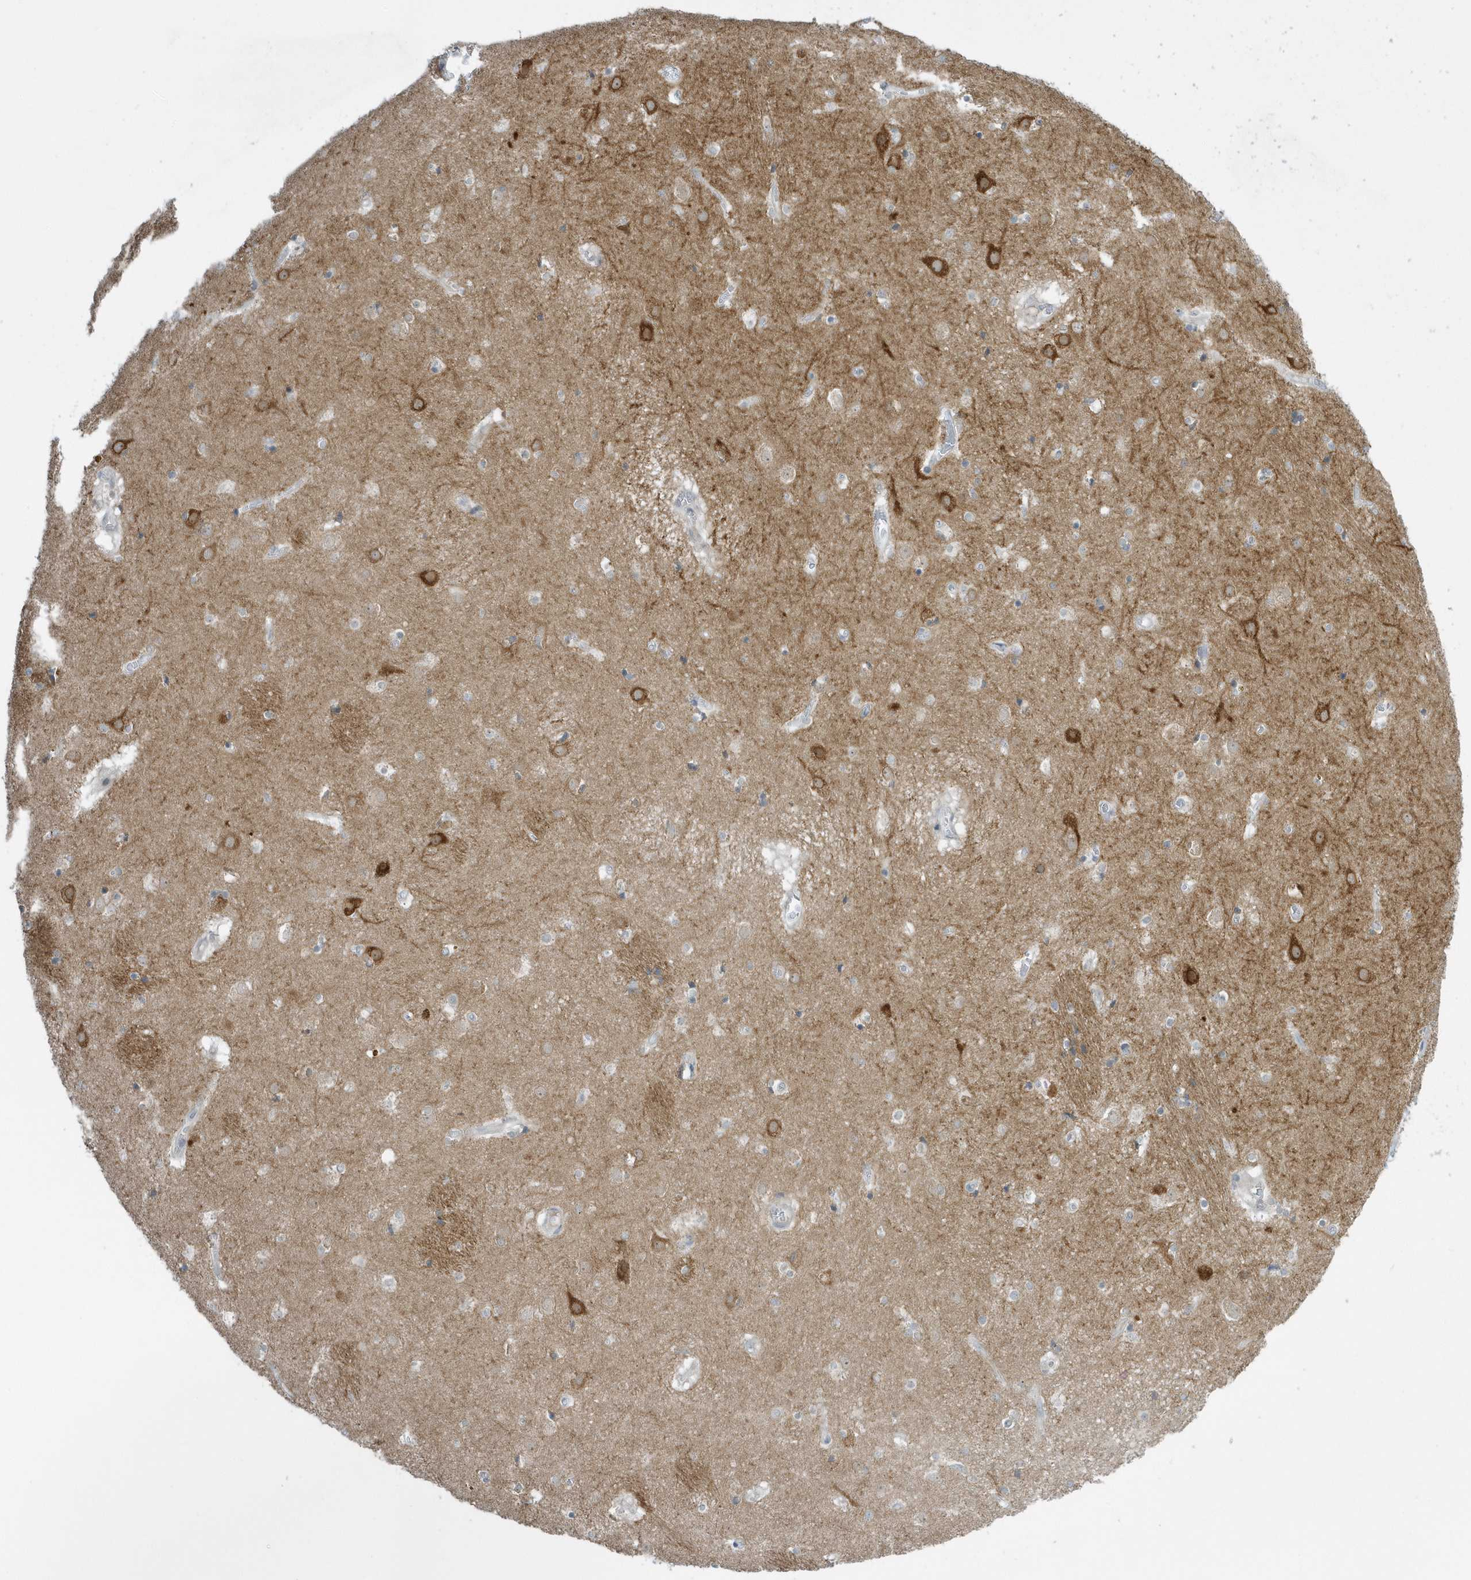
{"staining": {"intensity": "weak", "quantity": "<25%", "location": "cytoplasmic/membranous"}, "tissue": "caudate", "cell_type": "Glial cells", "image_type": "normal", "snomed": [{"axis": "morphology", "description": "Normal tissue, NOS"}, {"axis": "topography", "description": "Lateral ventricle wall"}], "caption": "There is no significant expression in glial cells of caudate.", "gene": "SCN3A", "patient": {"sex": "male", "age": 70}}